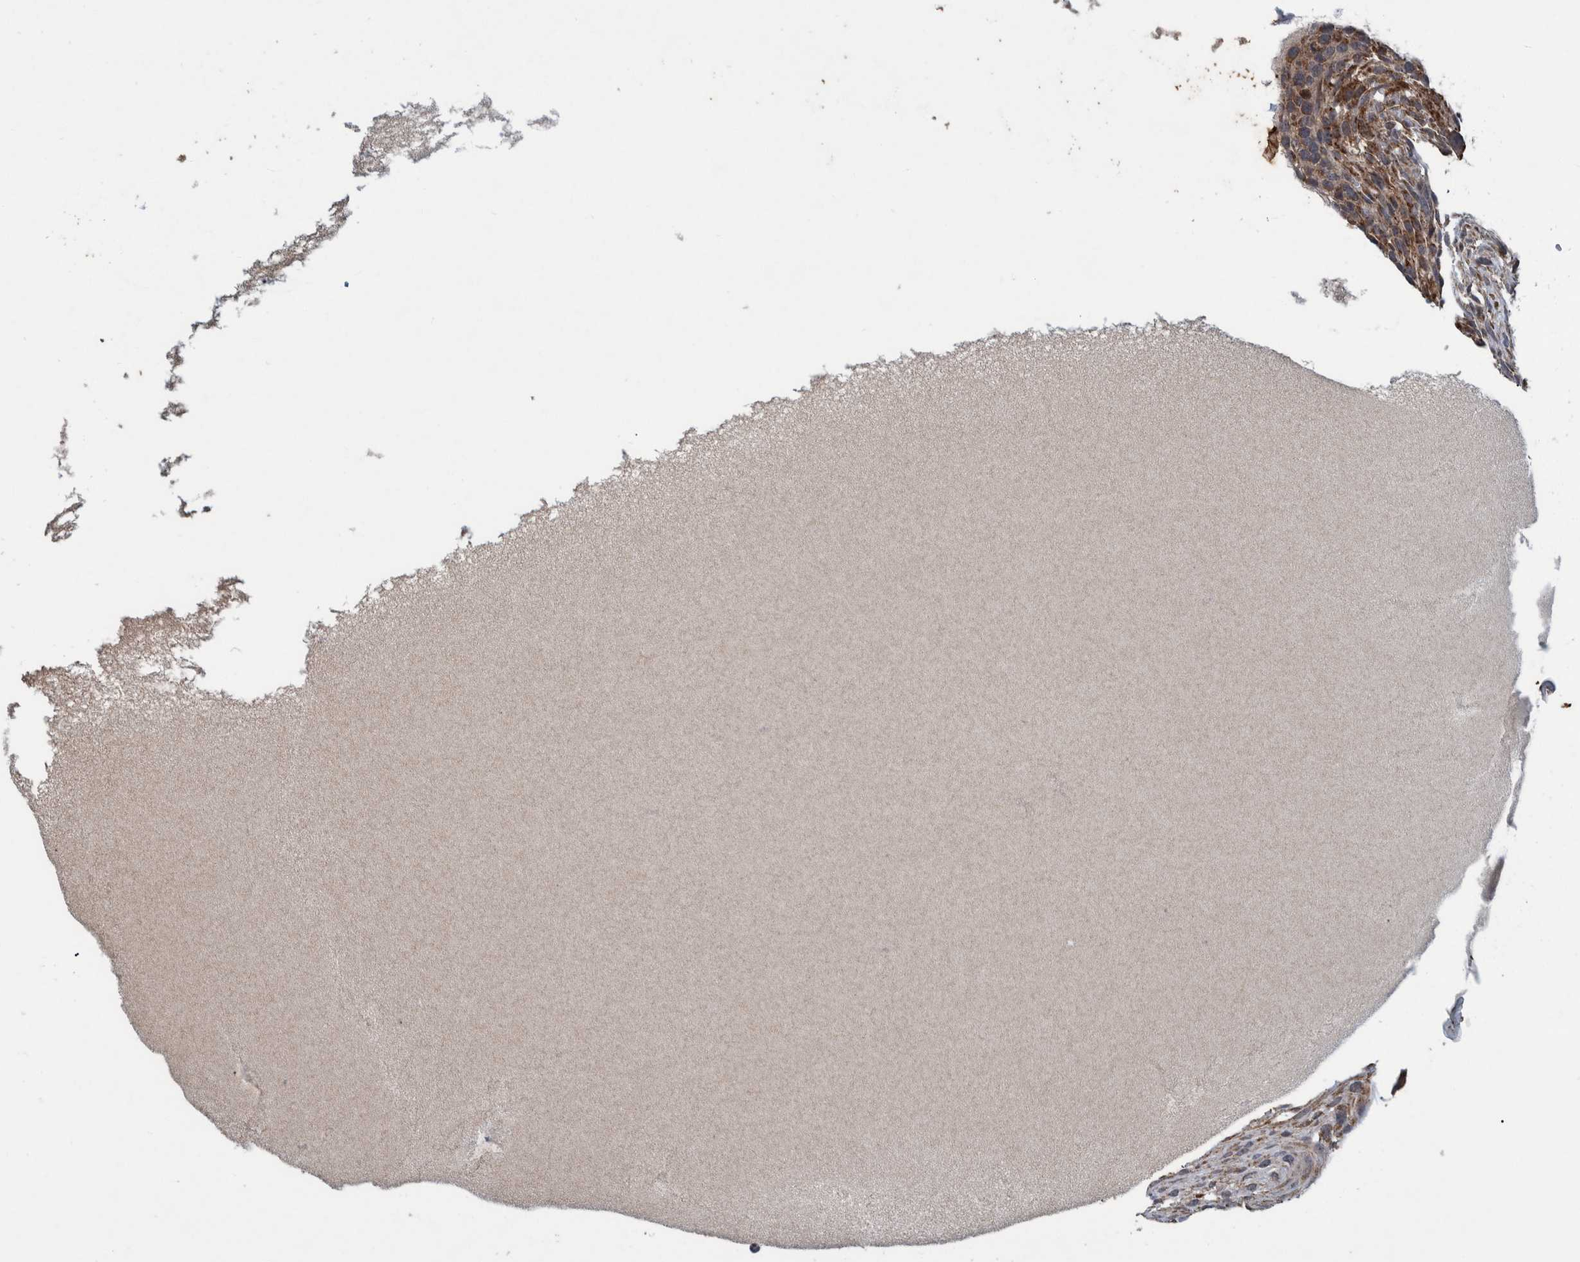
{"staining": {"intensity": "weak", "quantity": "<25%", "location": "cytoplasmic/membranous"}, "tissue": "ovary", "cell_type": "Ovarian stroma cells", "image_type": "normal", "snomed": [{"axis": "morphology", "description": "Normal tissue, NOS"}, {"axis": "topography", "description": "Ovary"}], "caption": "Image shows no significant protein staining in ovarian stroma cells of benign ovary.", "gene": "MRPS7", "patient": {"sex": "female", "age": 33}}